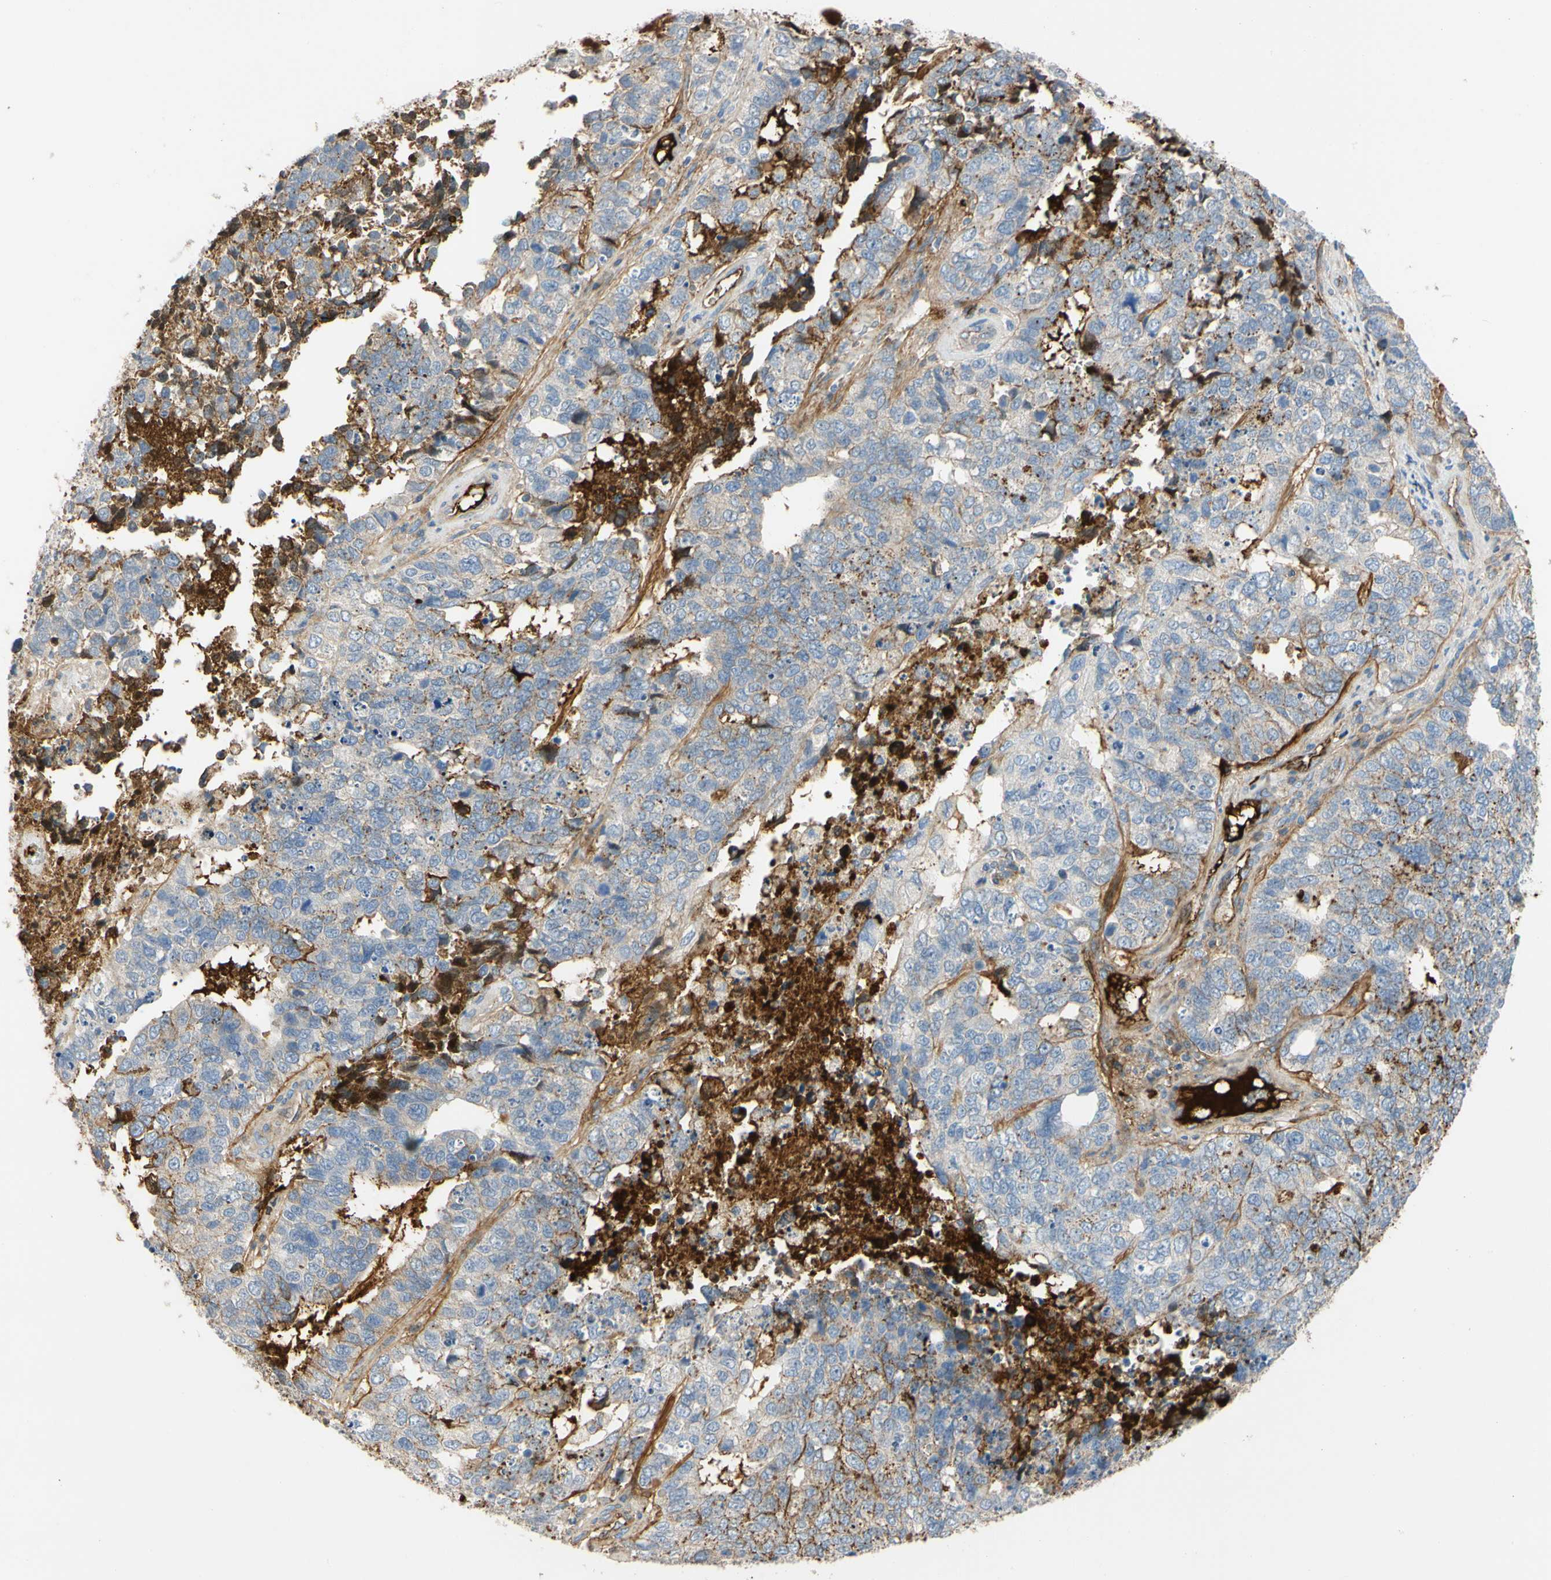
{"staining": {"intensity": "negative", "quantity": "none", "location": "none"}, "tissue": "cervical cancer", "cell_type": "Tumor cells", "image_type": "cancer", "snomed": [{"axis": "morphology", "description": "Squamous cell carcinoma, NOS"}, {"axis": "topography", "description": "Cervix"}], "caption": "This is a photomicrograph of immunohistochemistry staining of cervical cancer (squamous cell carcinoma), which shows no expression in tumor cells. Brightfield microscopy of immunohistochemistry (IHC) stained with DAB (brown) and hematoxylin (blue), captured at high magnification.", "gene": "FGB", "patient": {"sex": "female", "age": 63}}